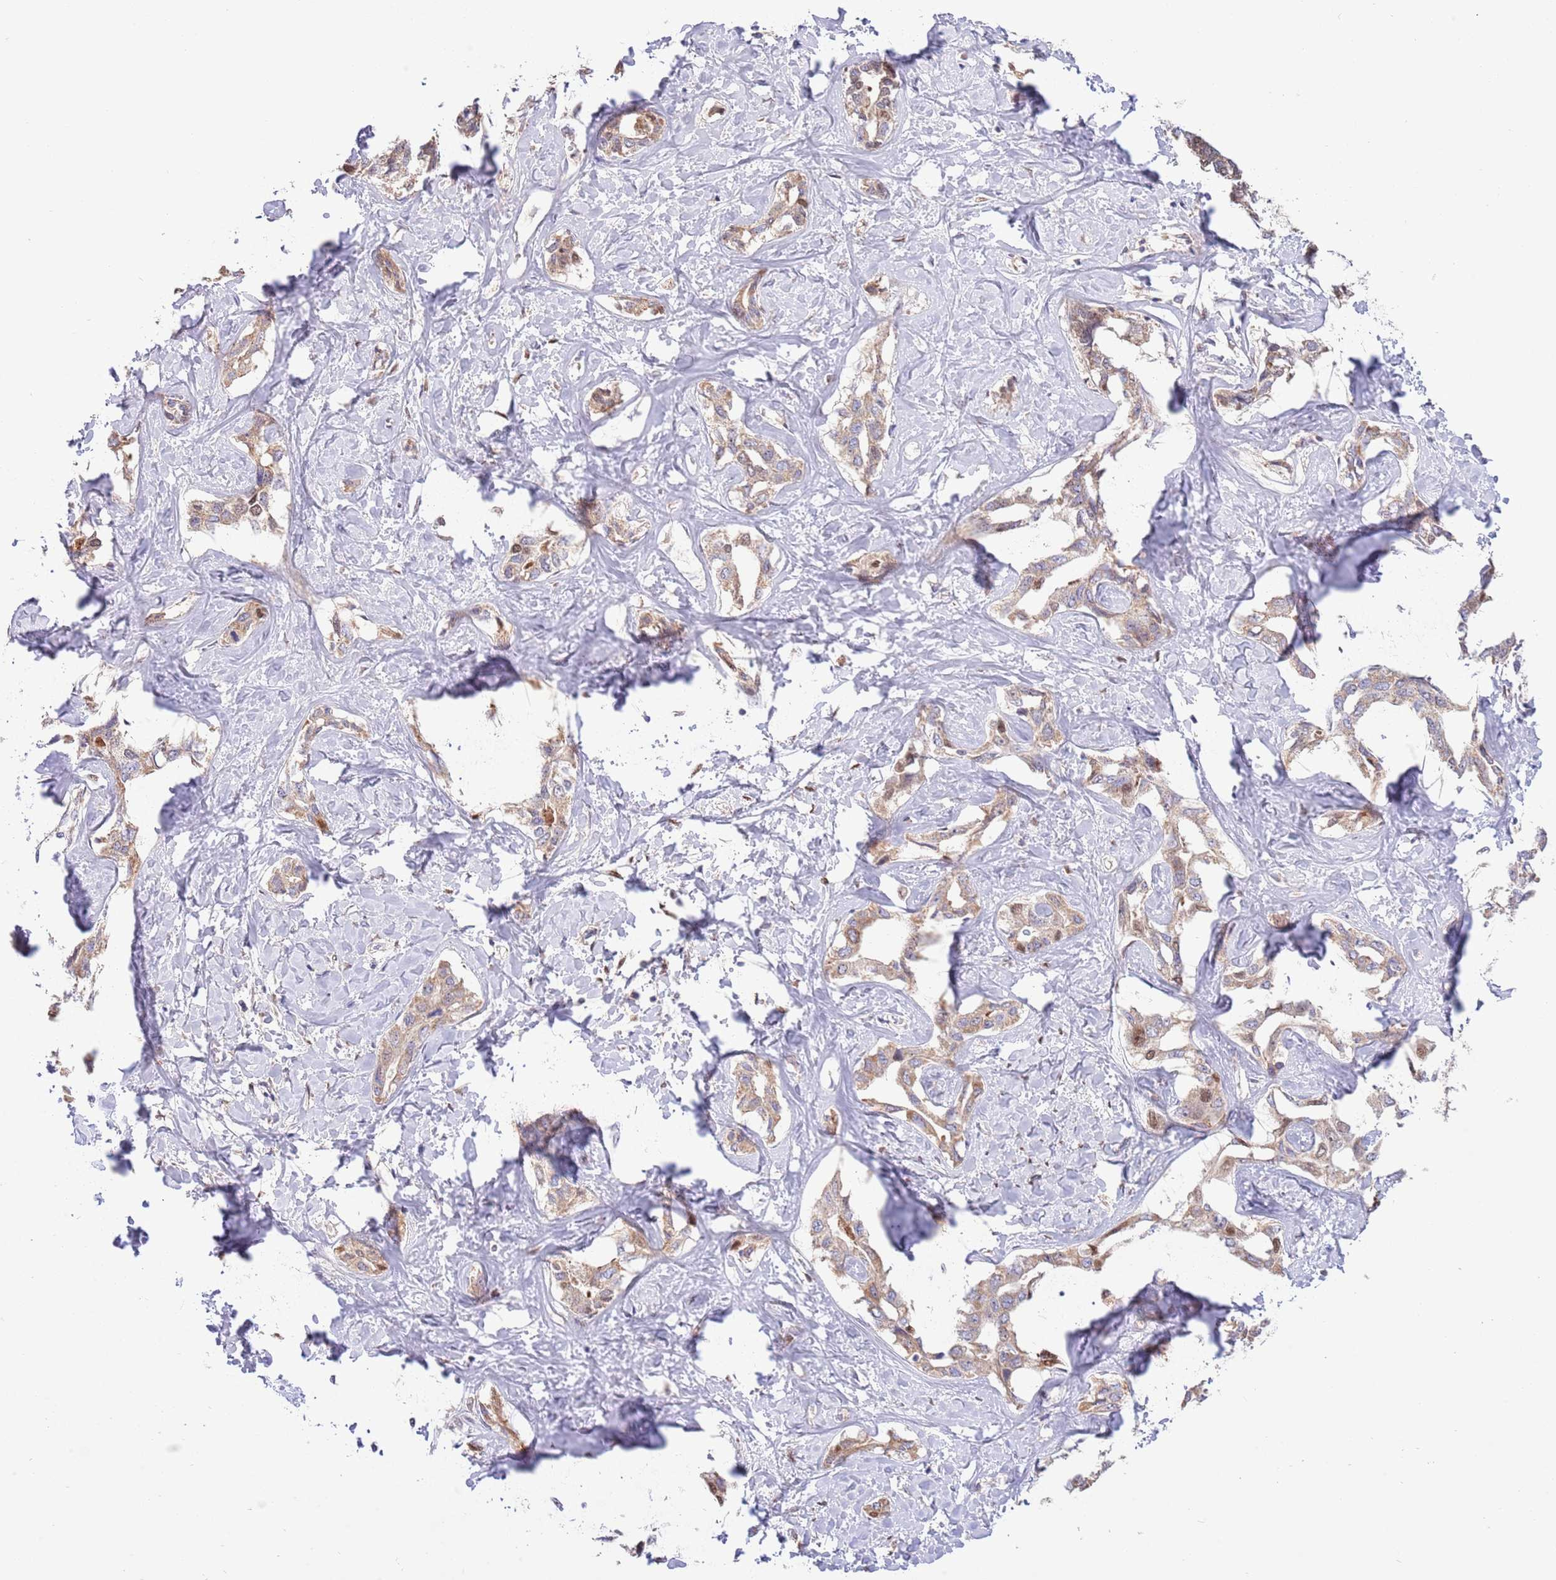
{"staining": {"intensity": "moderate", "quantity": "25%-75%", "location": "cytoplasmic/membranous,nuclear"}, "tissue": "liver cancer", "cell_type": "Tumor cells", "image_type": "cancer", "snomed": [{"axis": "morphology", "description": "Cholangiocarcinoma"}, {"axis": "topography", "description": "Liver"}], "caption": "The immunohistochemical stain labels moderate cytoplasmic/membranous and nuclear positivity in tumor cells of cholangiocarcinoma (liver) tissue.", "gene": "ARL2BP", "patient": {"sex": "male", "age": 59}}